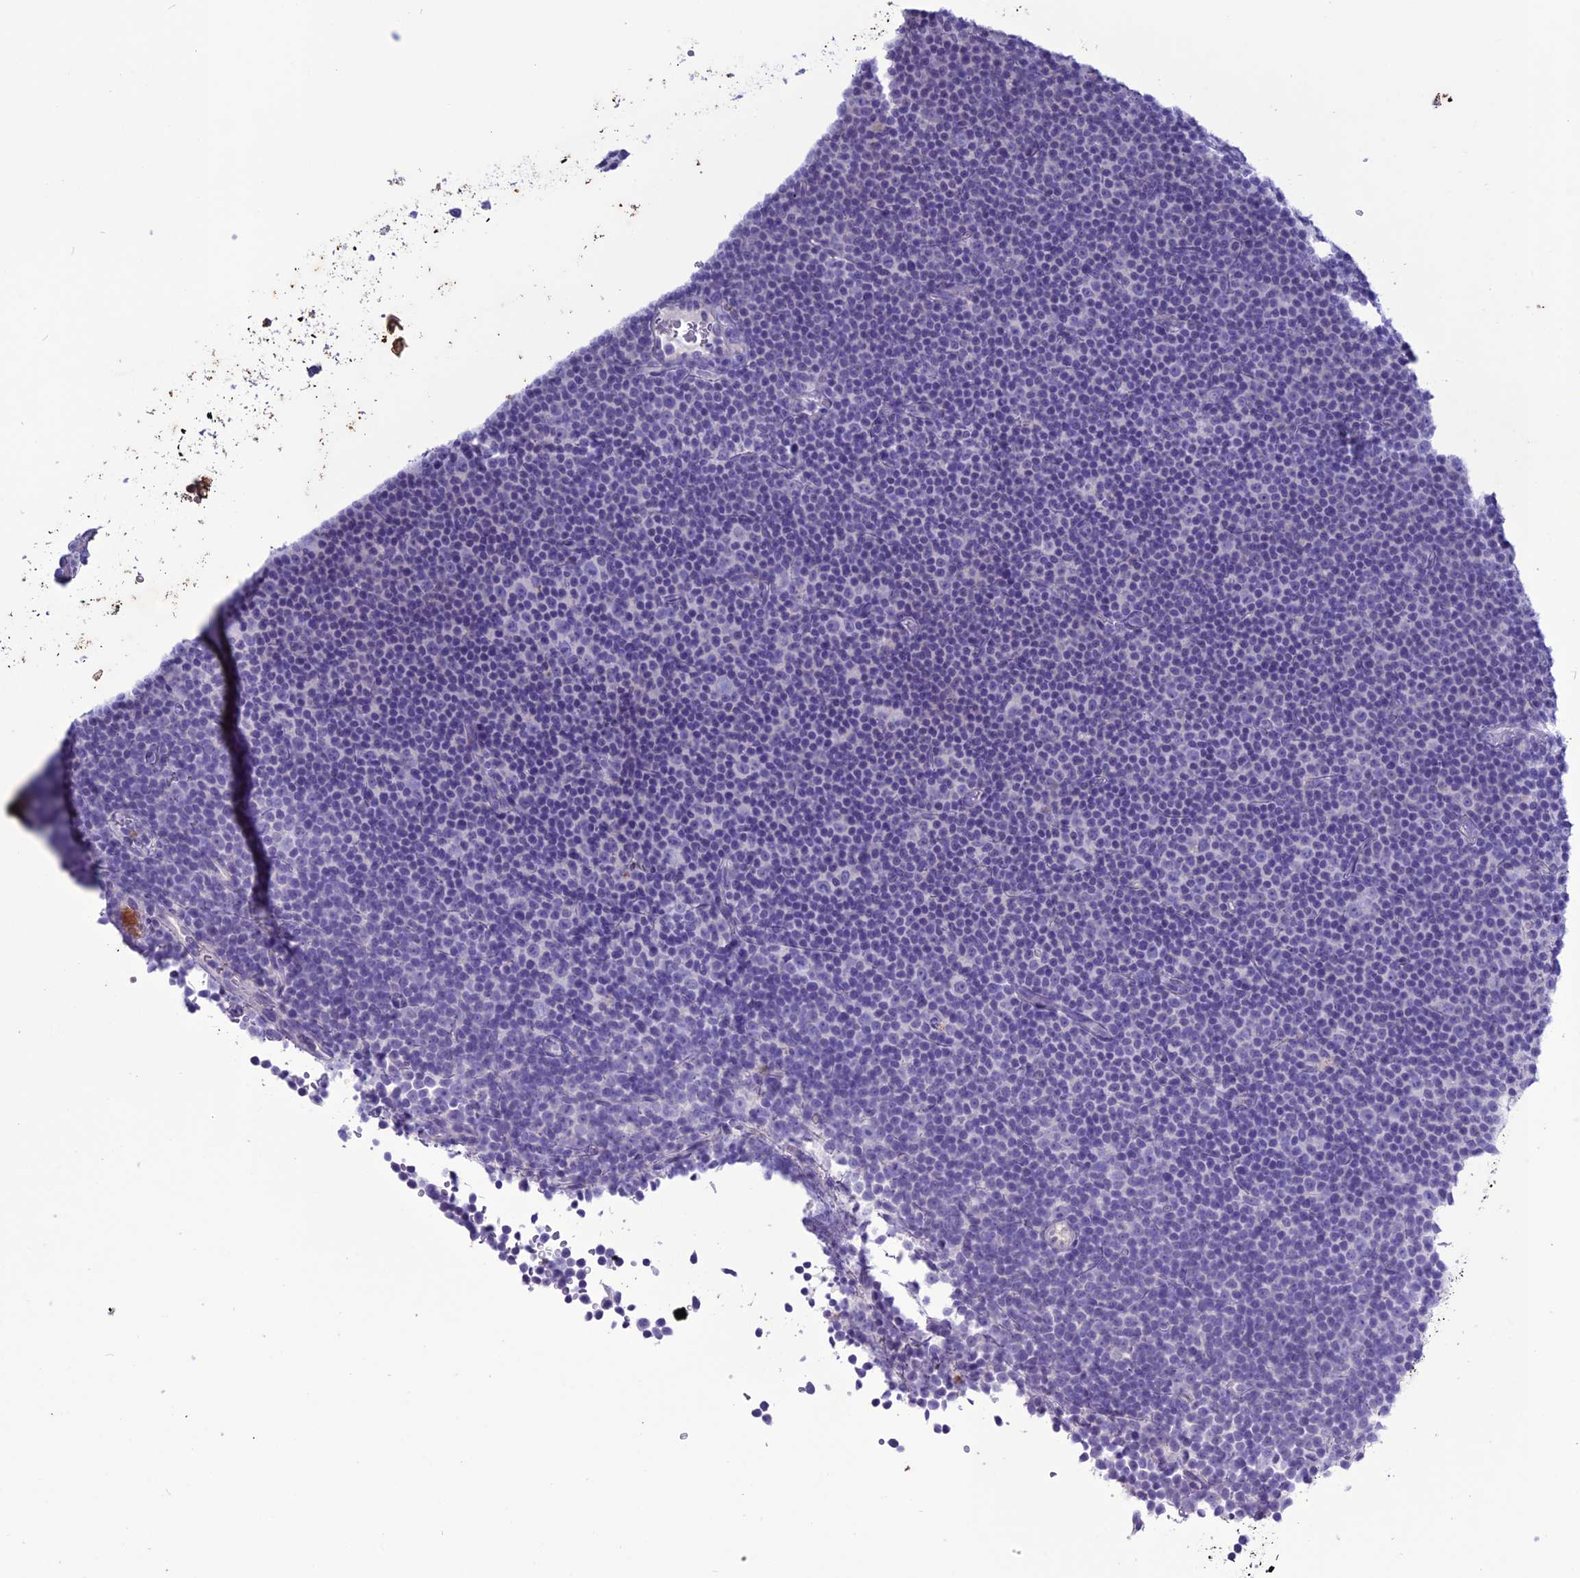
{"staining": {"intensity": "negative", "quantity": "none", "location": "none"}, "tissue": "lymphoma", "cell_type": "Tumor cells", "image_type": "cancer", "snomed": [{"axis": "morphology", "description": "Malignant lymphoma, non-Hodgkin's type, Low grade"}, {"axis": "topography", "description": "Lymph node"}], "caption": "Human lymphoma stained for a protein using IHC shows no expression in tumor cells.", "gene": "CLEC2L", "patient": {"sex": "female", "age": 67}}